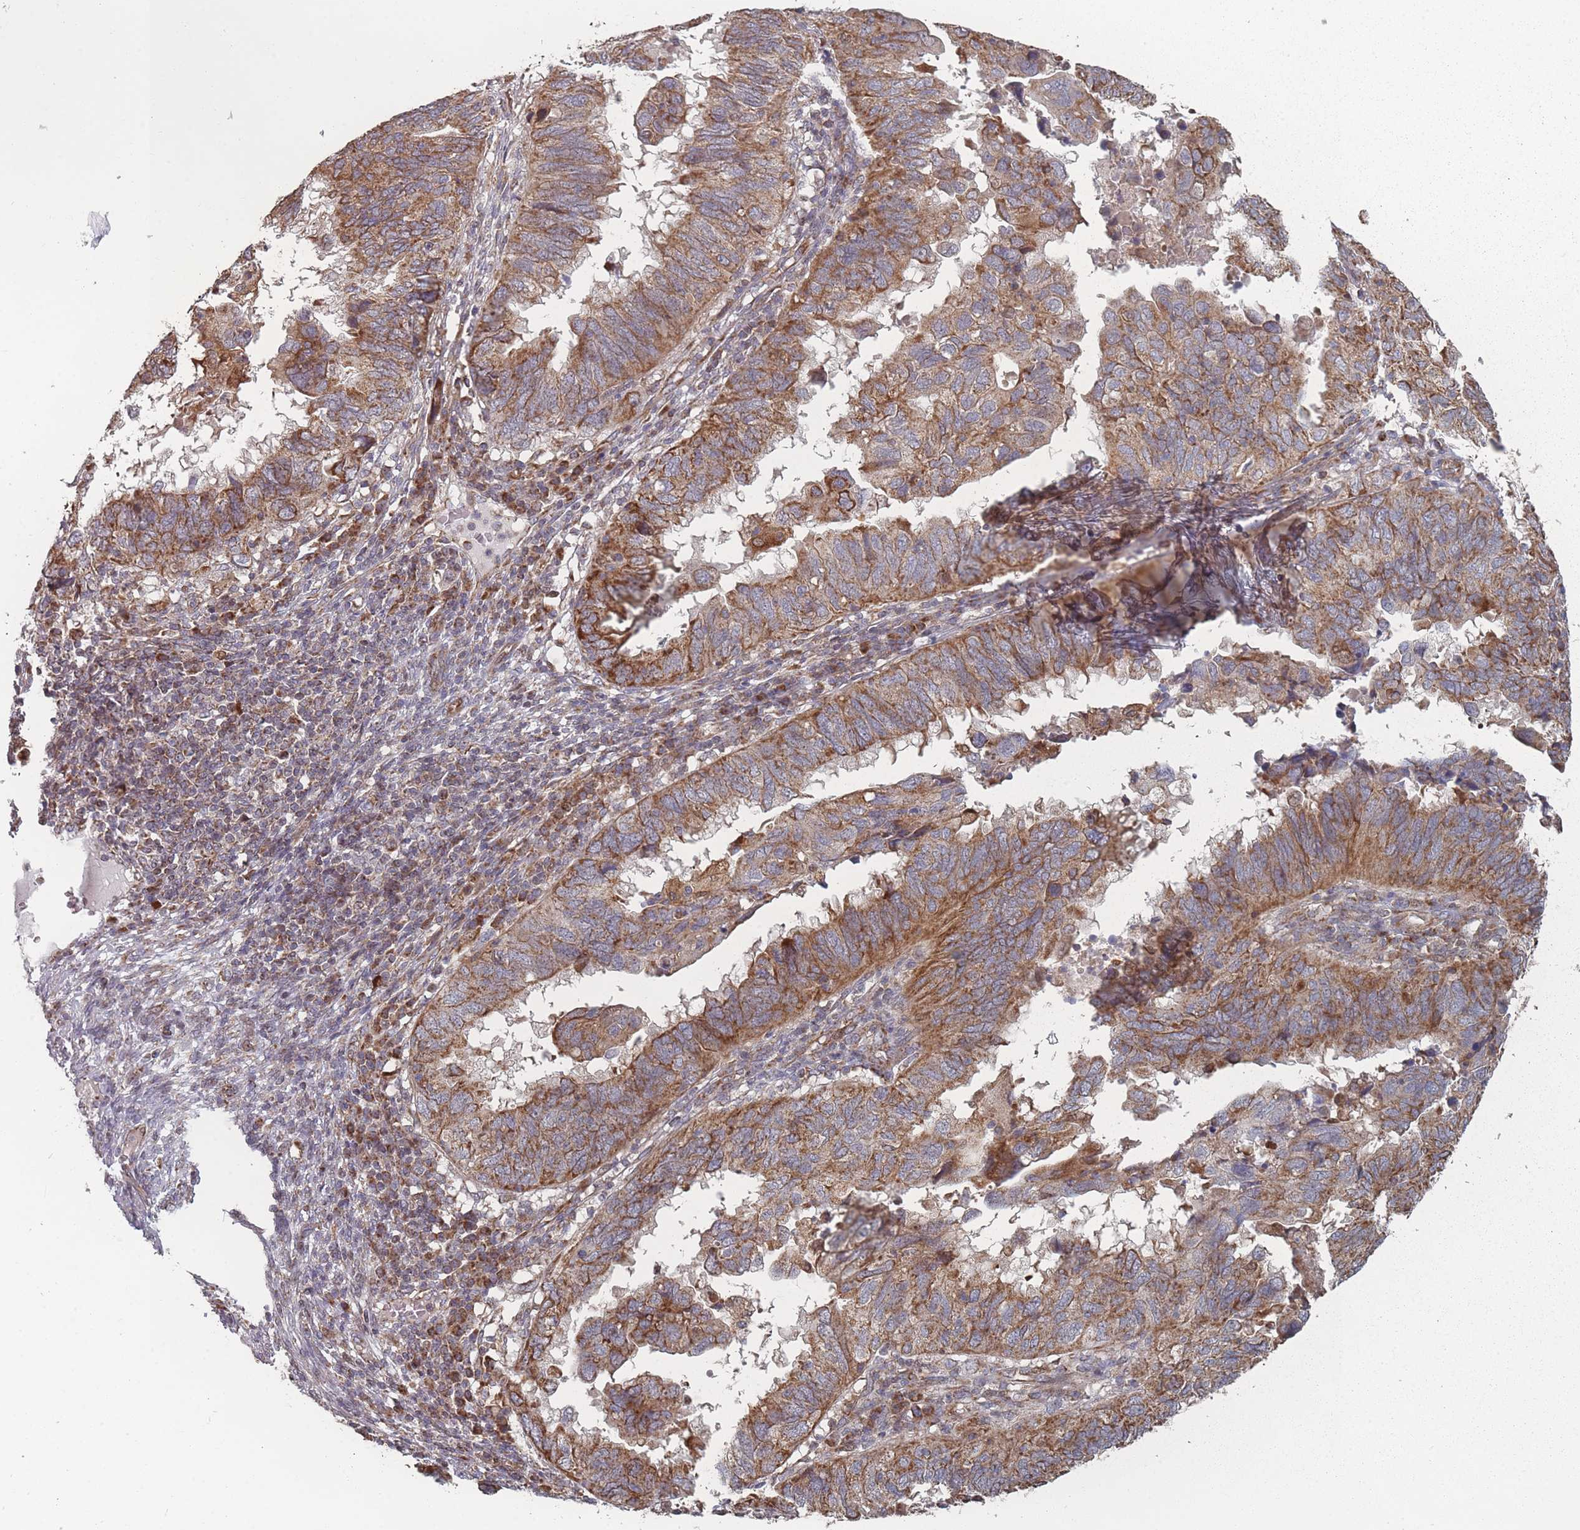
{"staining": {"intensity": "moderate", "quantity": ">75%", "location": "cytoplasmic/membranous"}, "tissue": "endometrial cancer", "cell_type": "Tumor cells", "image_type": "cancer", "snomed": [{"axis": "morphology", "description": "Adenocarcinoma, NOS"}, {"axis": "topography", "description": "Uterus"}], "caption": "A brown stain labels moderate cytoplasmic/membranous expression of a protein in endometrial adenocarcinoma tumor cells. (Brightfield microscopy of DAB IHC at high magnification).", "gene": "PSMB3", "patient": {"sex": "female", "age": 77}}